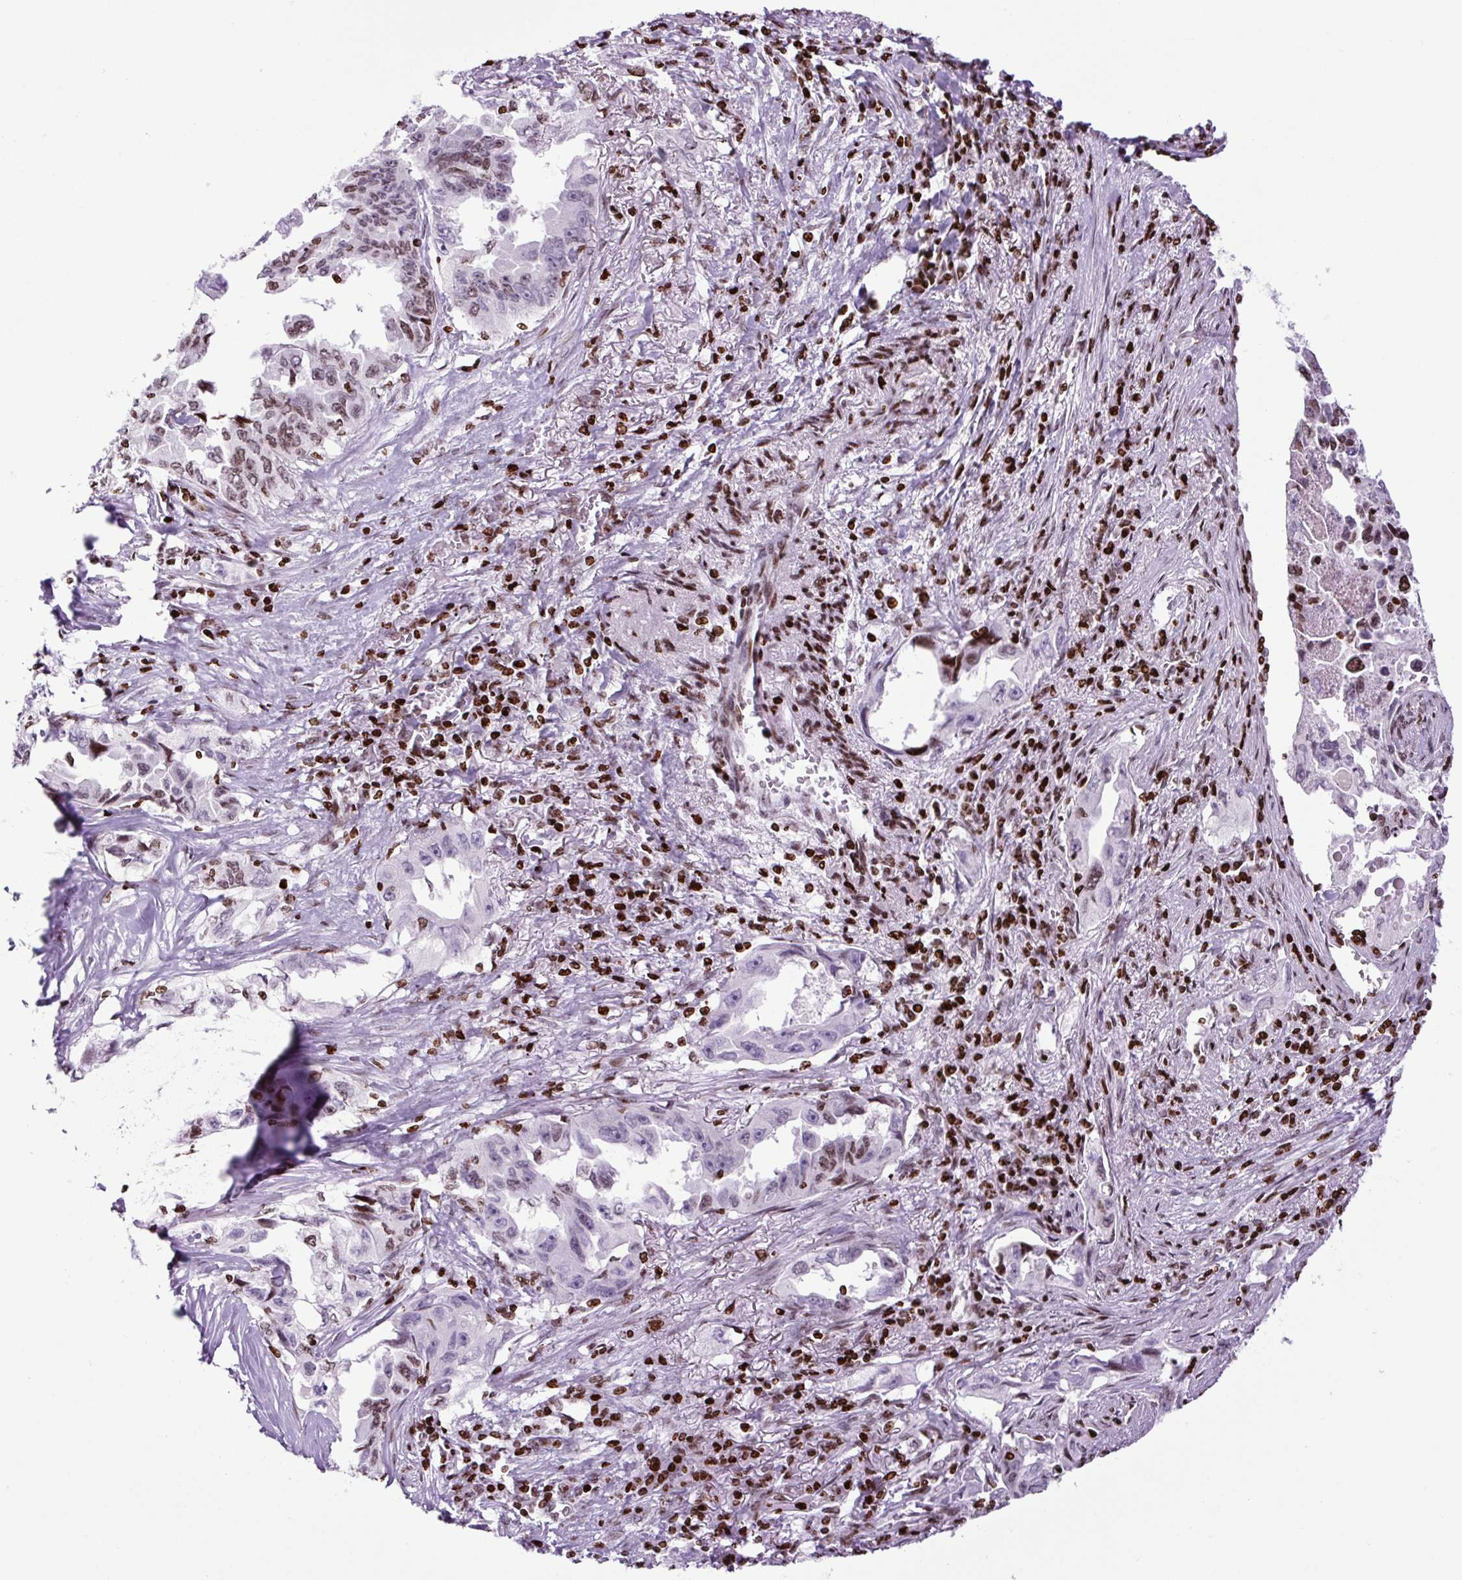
{"staining": {"intensity": "moderate", "quantity": "25%-75%", "location": "nuclear"}, "tissue": "lung cancer", "cell_type": "Tumor cells", "image_type": "cancer", "snomed": [{"axis": "morphology", "description": "Adenocarcinoma, NOS"}, {"axis": "topography", "description": "Lung"}], "caption": "A histopathology image showing moderate nuclear staining in about 25%-75% of tumor cells in lung cancer, as visualized by brown immunohistochemical staining.", "gene": "H1-3", "patient": {"sex": "female", "age": 51}}